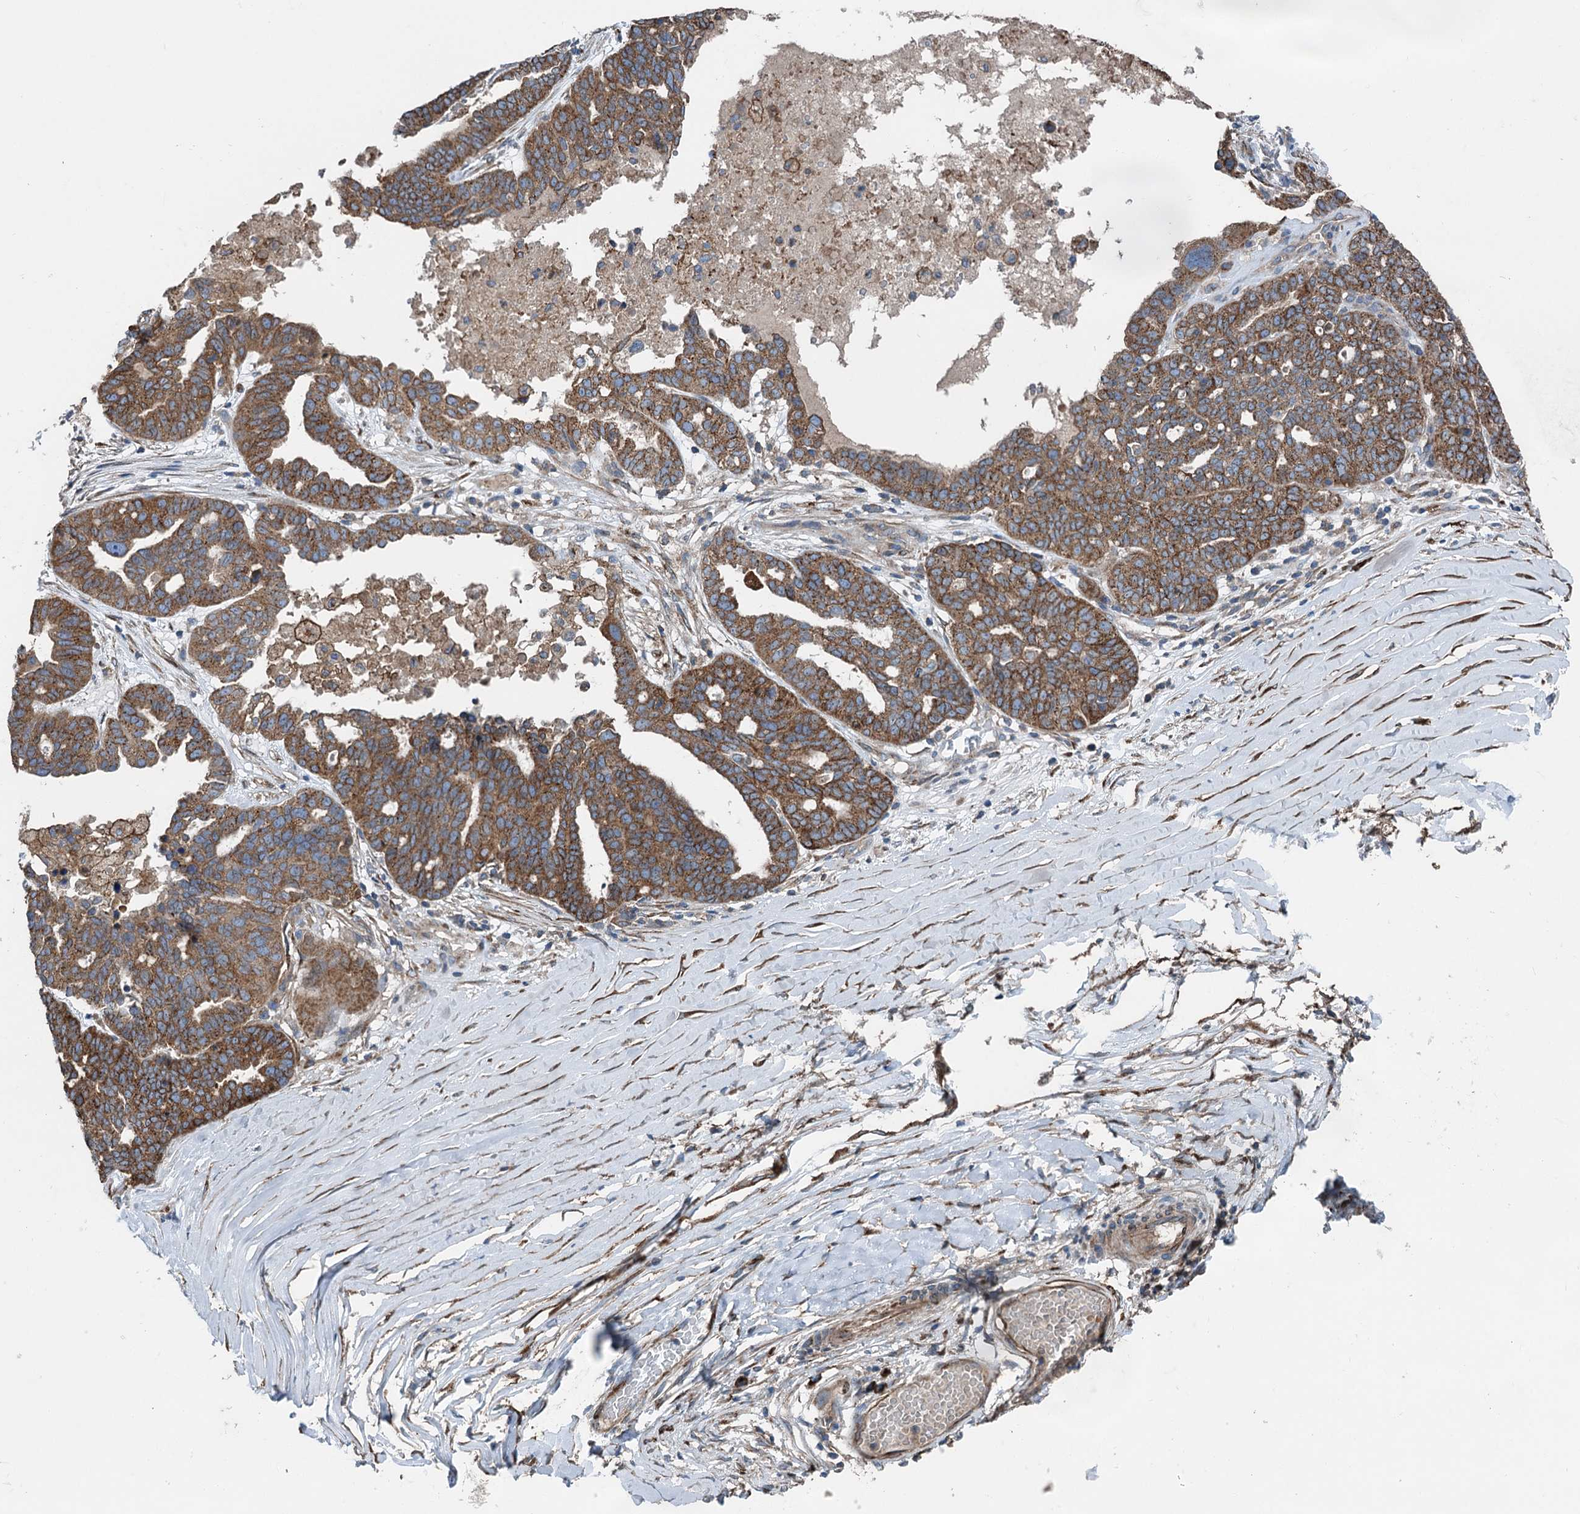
{"staining": {"intensity": "moderate", "quantity": ">75%", "location": "cytoplasmic/membranous"}, "tissue": "ovarian cancer", "cell_type": "Tumor cells", "image_type": "cancer", "snomed": [{"axis": "morphology", "description": "Cystadenocarcinoma, serous, NOS"}, {"axis": "topography", "description": "Ovary"}], "caption": "This is a photomicrograph of immunohistochemistry staining of serous cystadenocarcinoma (ovarian), which shows moderate positivity in the cytoplasmic/membranous of tumor cells.", "gene": "CALCOCO1", "patient": {"sex": "female", "age": 59}}